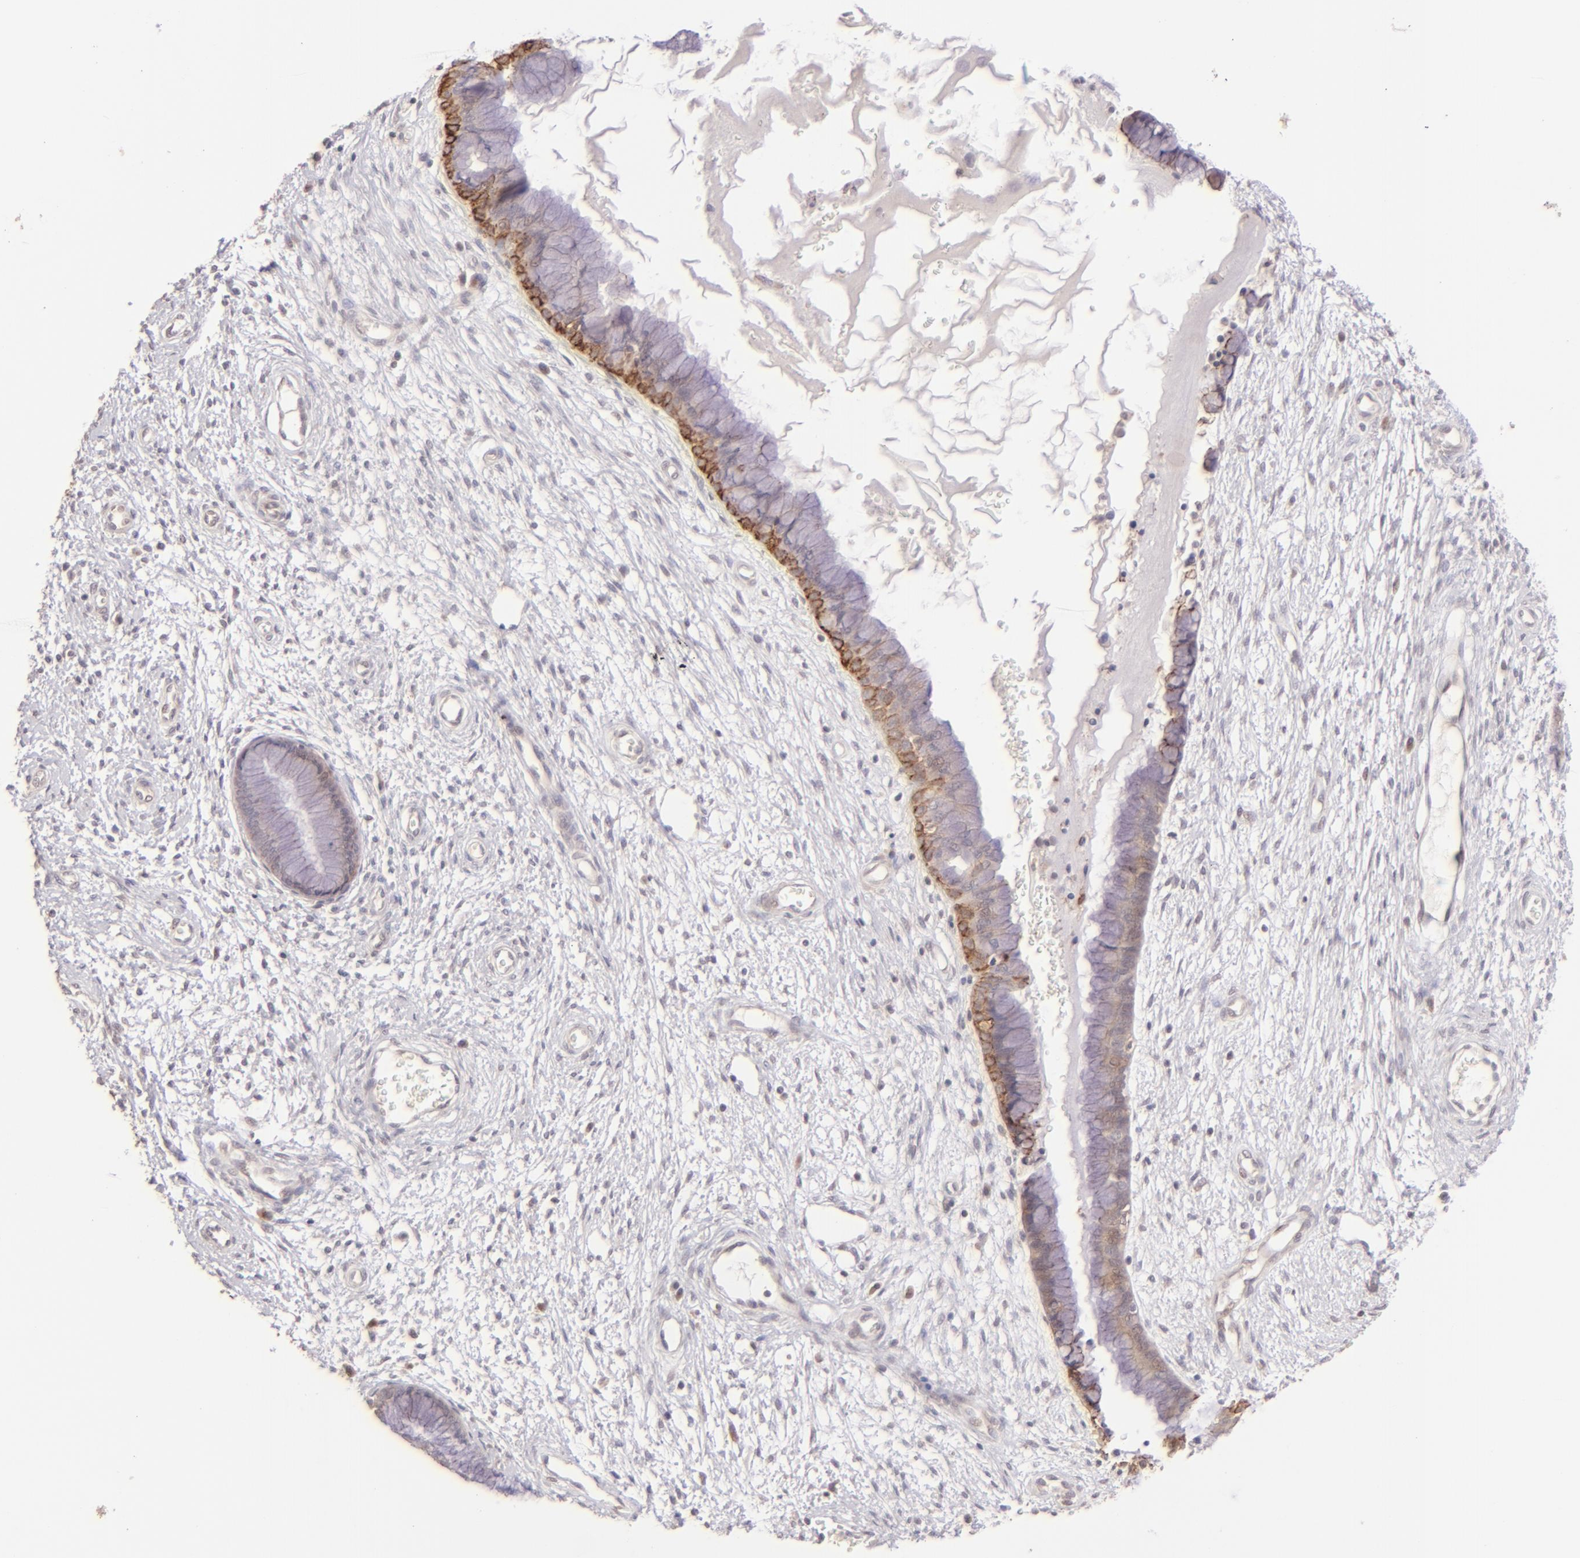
{"staining": {"intensity": "strong", "quantity": ">75%", "location": "cytoplasmic/membranous"}, "tissue": "cervix", "cell_type": "Glandular cells", "image_type": "normal", "snomed": [{"axis": "morphology", "description": "Normal tissue, NOS"}, {"axis": "topography", "description": "Cervix"}], "caption": "Immunohistochemistry (DAB) staining of unremarkable human cervix shows strong cytoplasmic/membranous protein expression in approximately >75% of glandular cells.", "gene": "CLDN1", "patient": {"sex": "female", "age": 55}}